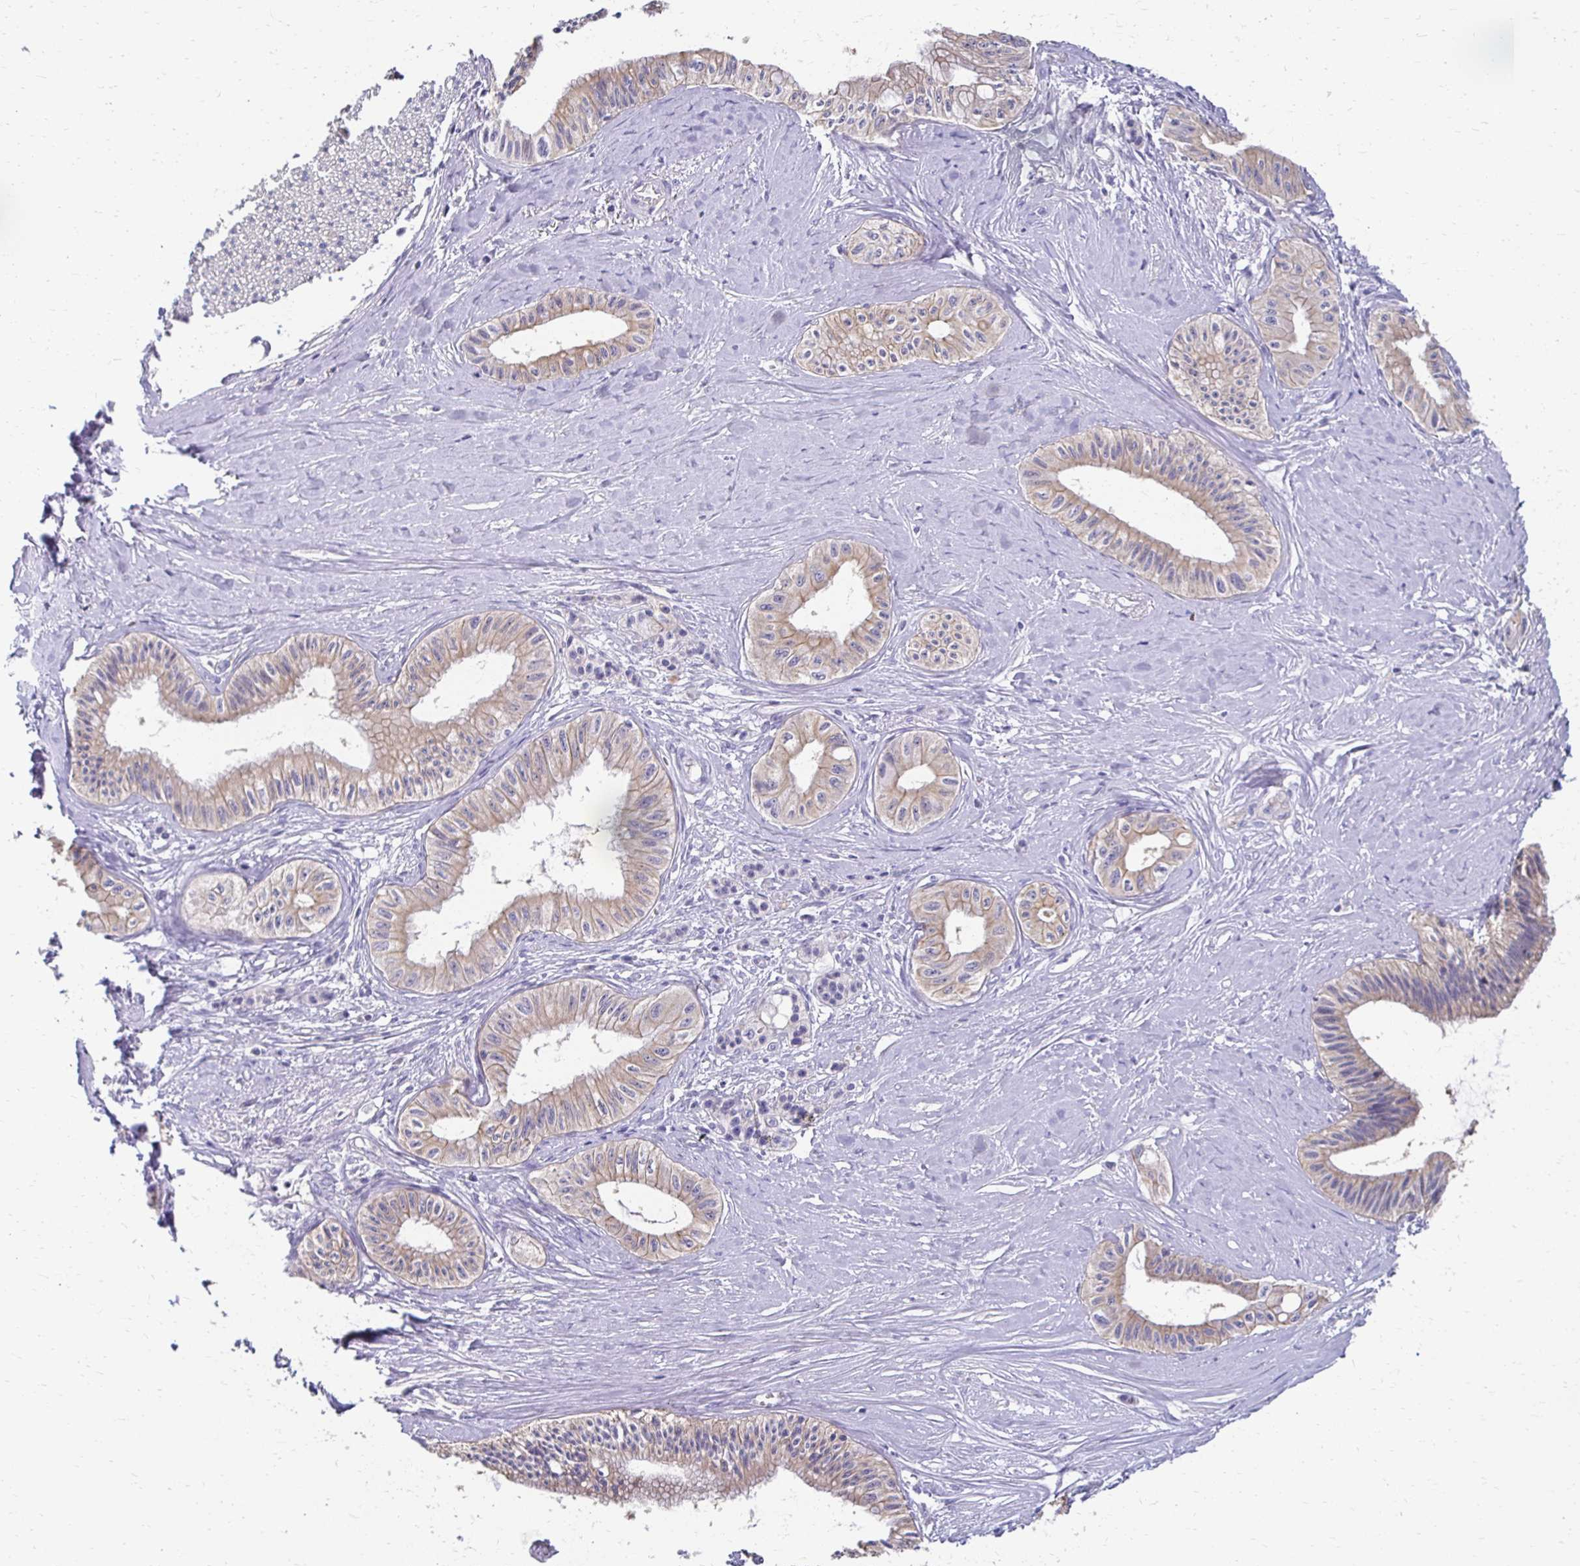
{"staining": {"intensity": "weak", "quantity": "25%-75%", "location": "cytoplasmic/membranous"}, "tissue": "pancreatic cancer", "cell_type": "Tumor cells", "image_type": "cancer", "snomed": [{"axis": "morphology", "description": "Adenocarcinoma, NOS"}, {"axis": "topography", "description": "Pancreas"}], "caption": "Protein staining displays weak cytoplasmic/membranous expression in approximately 25%-75% of tumor cells in adenocarcinoma (pancreatic).", "gene": "AKAP6", "patient": {"sex": "male", "age": 71}}